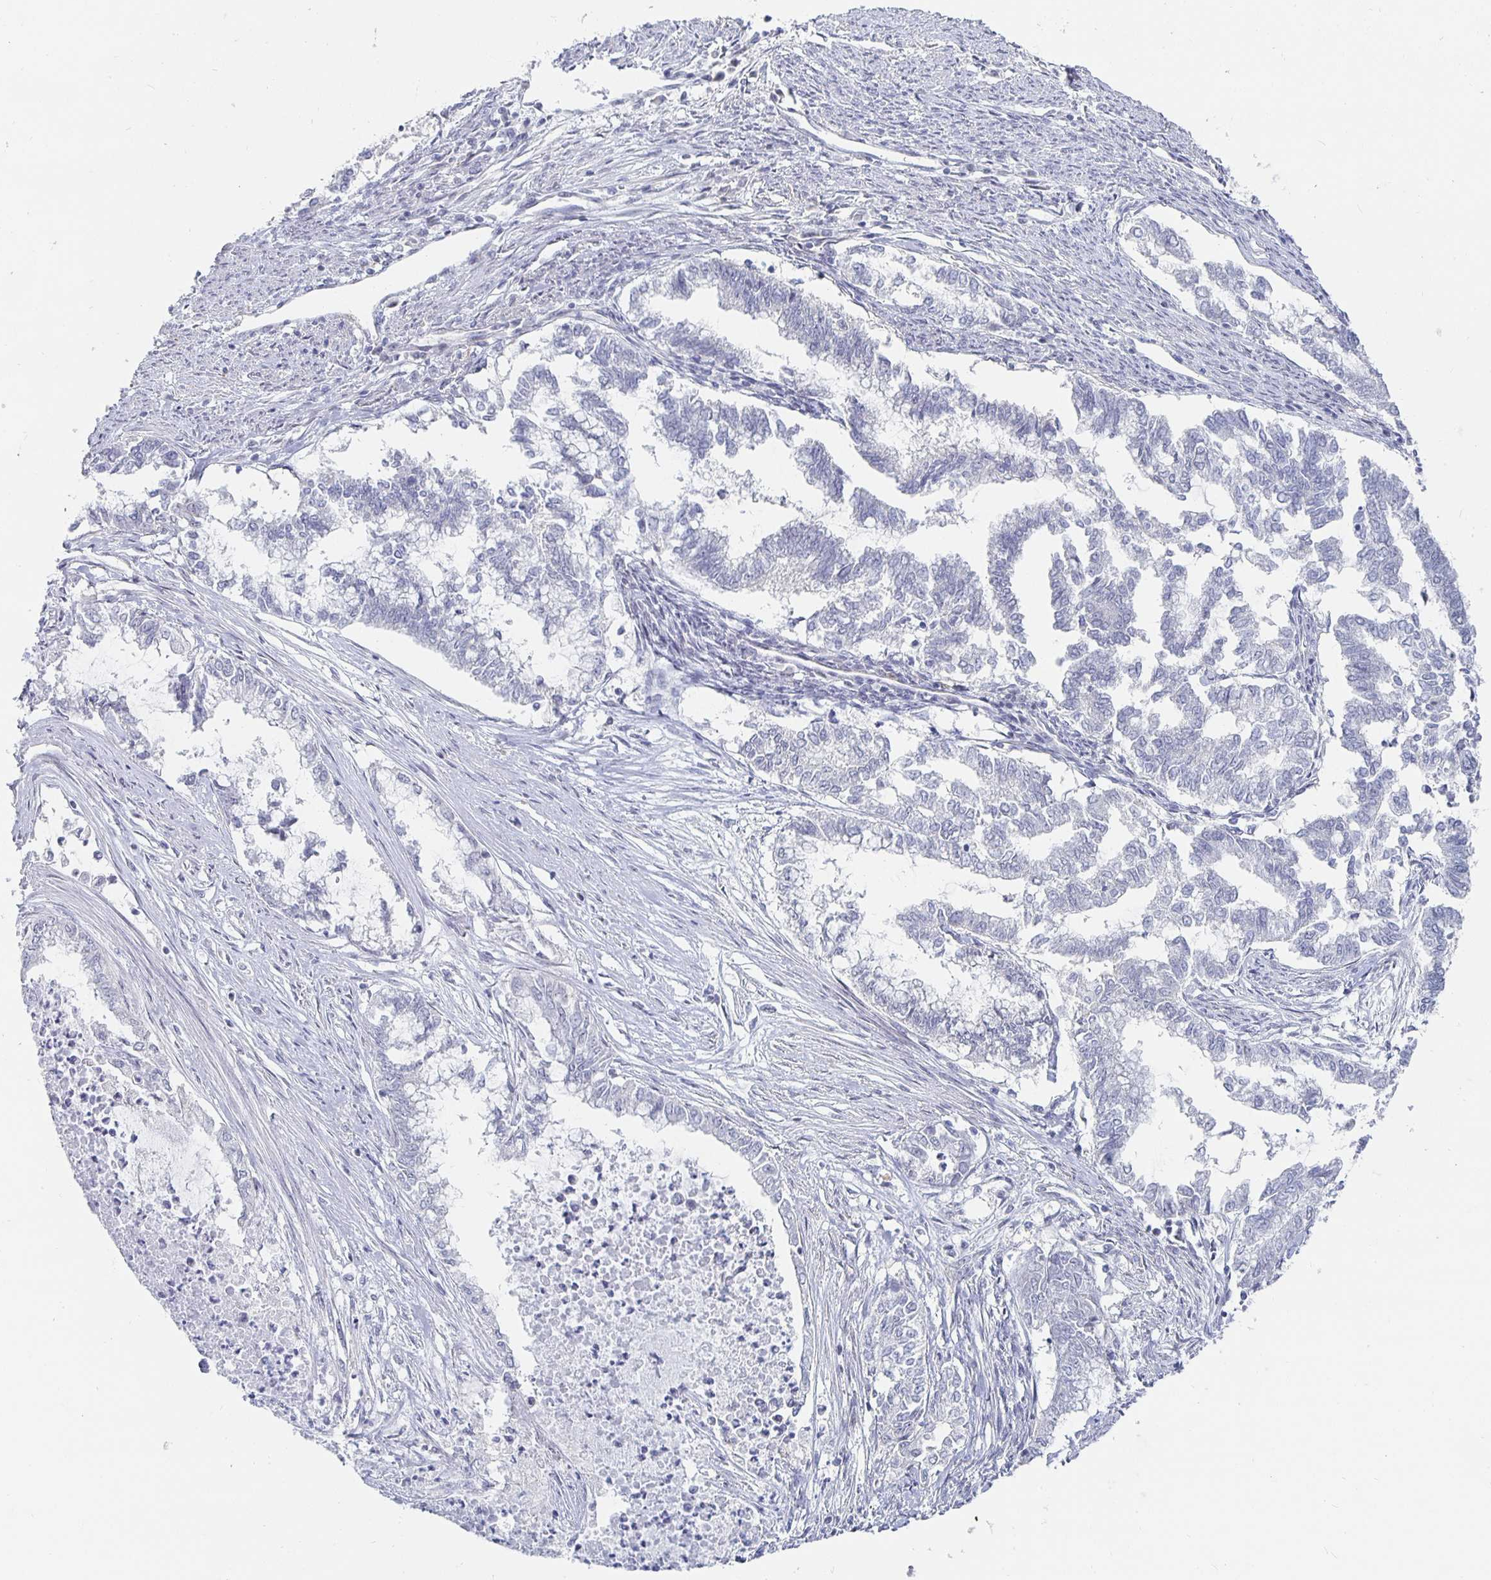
{"staining": {"intensity": "negative", "quantity": "none", "location": "none"}, "tissue": "endometrial cancer", "cell_type": "Tumor cells", "image_type": "cancer", "snomed": [{"axis": "morphology", "description": "Adenocarcinoma, NOS"}, {"axis": "topography", "description": "Endometrium"}], "caption": "A histopathology image of endometrial cancer stained for a protein demonstrates no brown staining in tumor cells.", "gene": "S100G", "patient": {"sex": "female", "age": 79}}